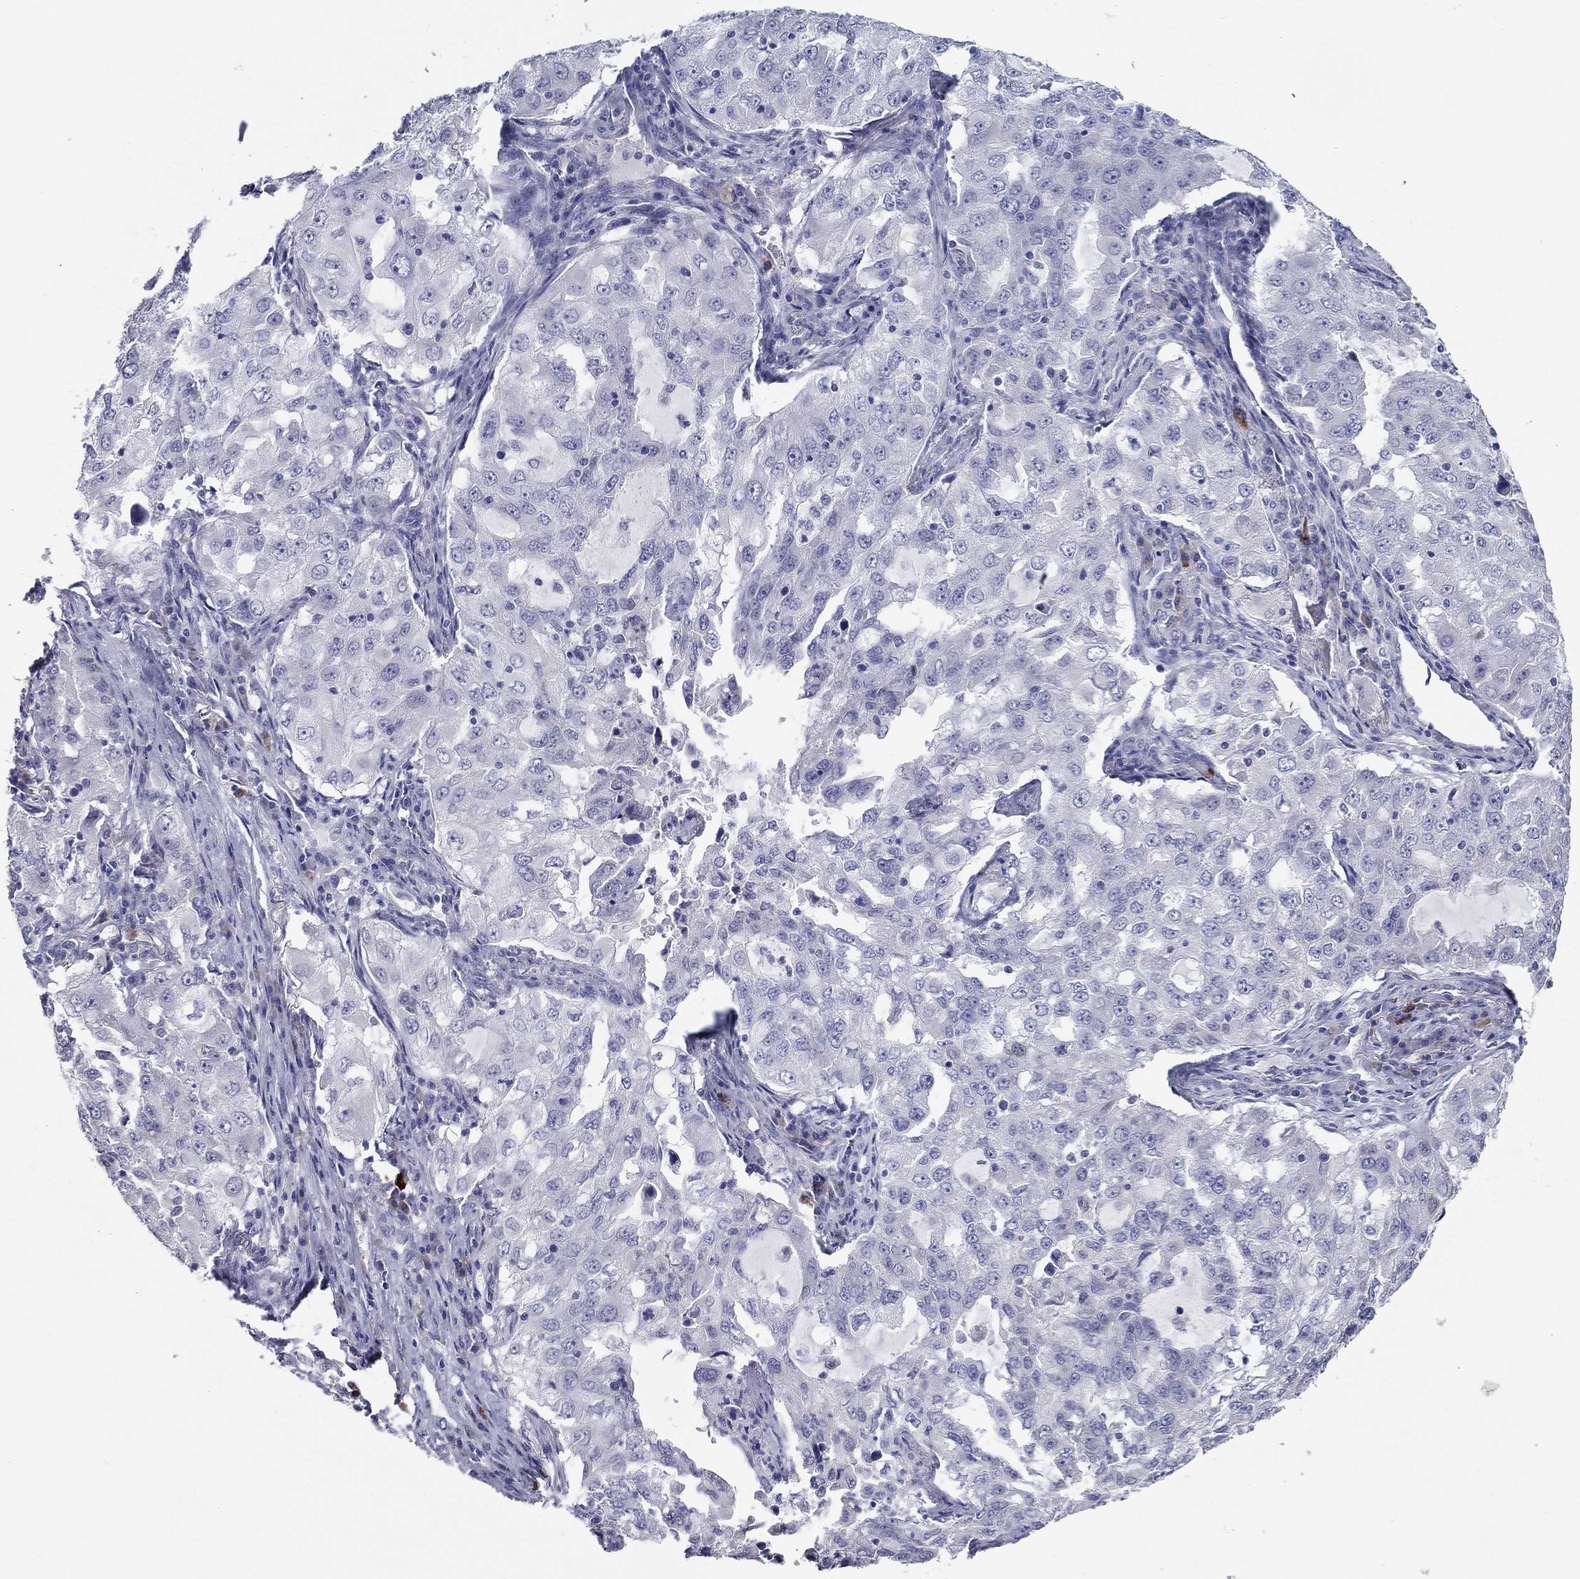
{"staining": {"intensity": "negative", "quantity": "none", "location": "none"}, "tissue": "lung cancer", "cell_type": "Tumor cells", "image_type": "cancer", "snomed": [{"axis": "morphology", "description": "Adenocarcinoma, NOS"}, {"axis": "topography", "description": "Lung"}], "caption": "Immunohistochemistry (IHC) photomicrograph of neoplastic tissue: lung cancer (adenocarcinoma) stained with DAB (3,3'-diaminobenzidine) shows no significant protein expression in tumor cells.", "gene": "GRK7", "patient": {"sex": "female", "age": 61}}